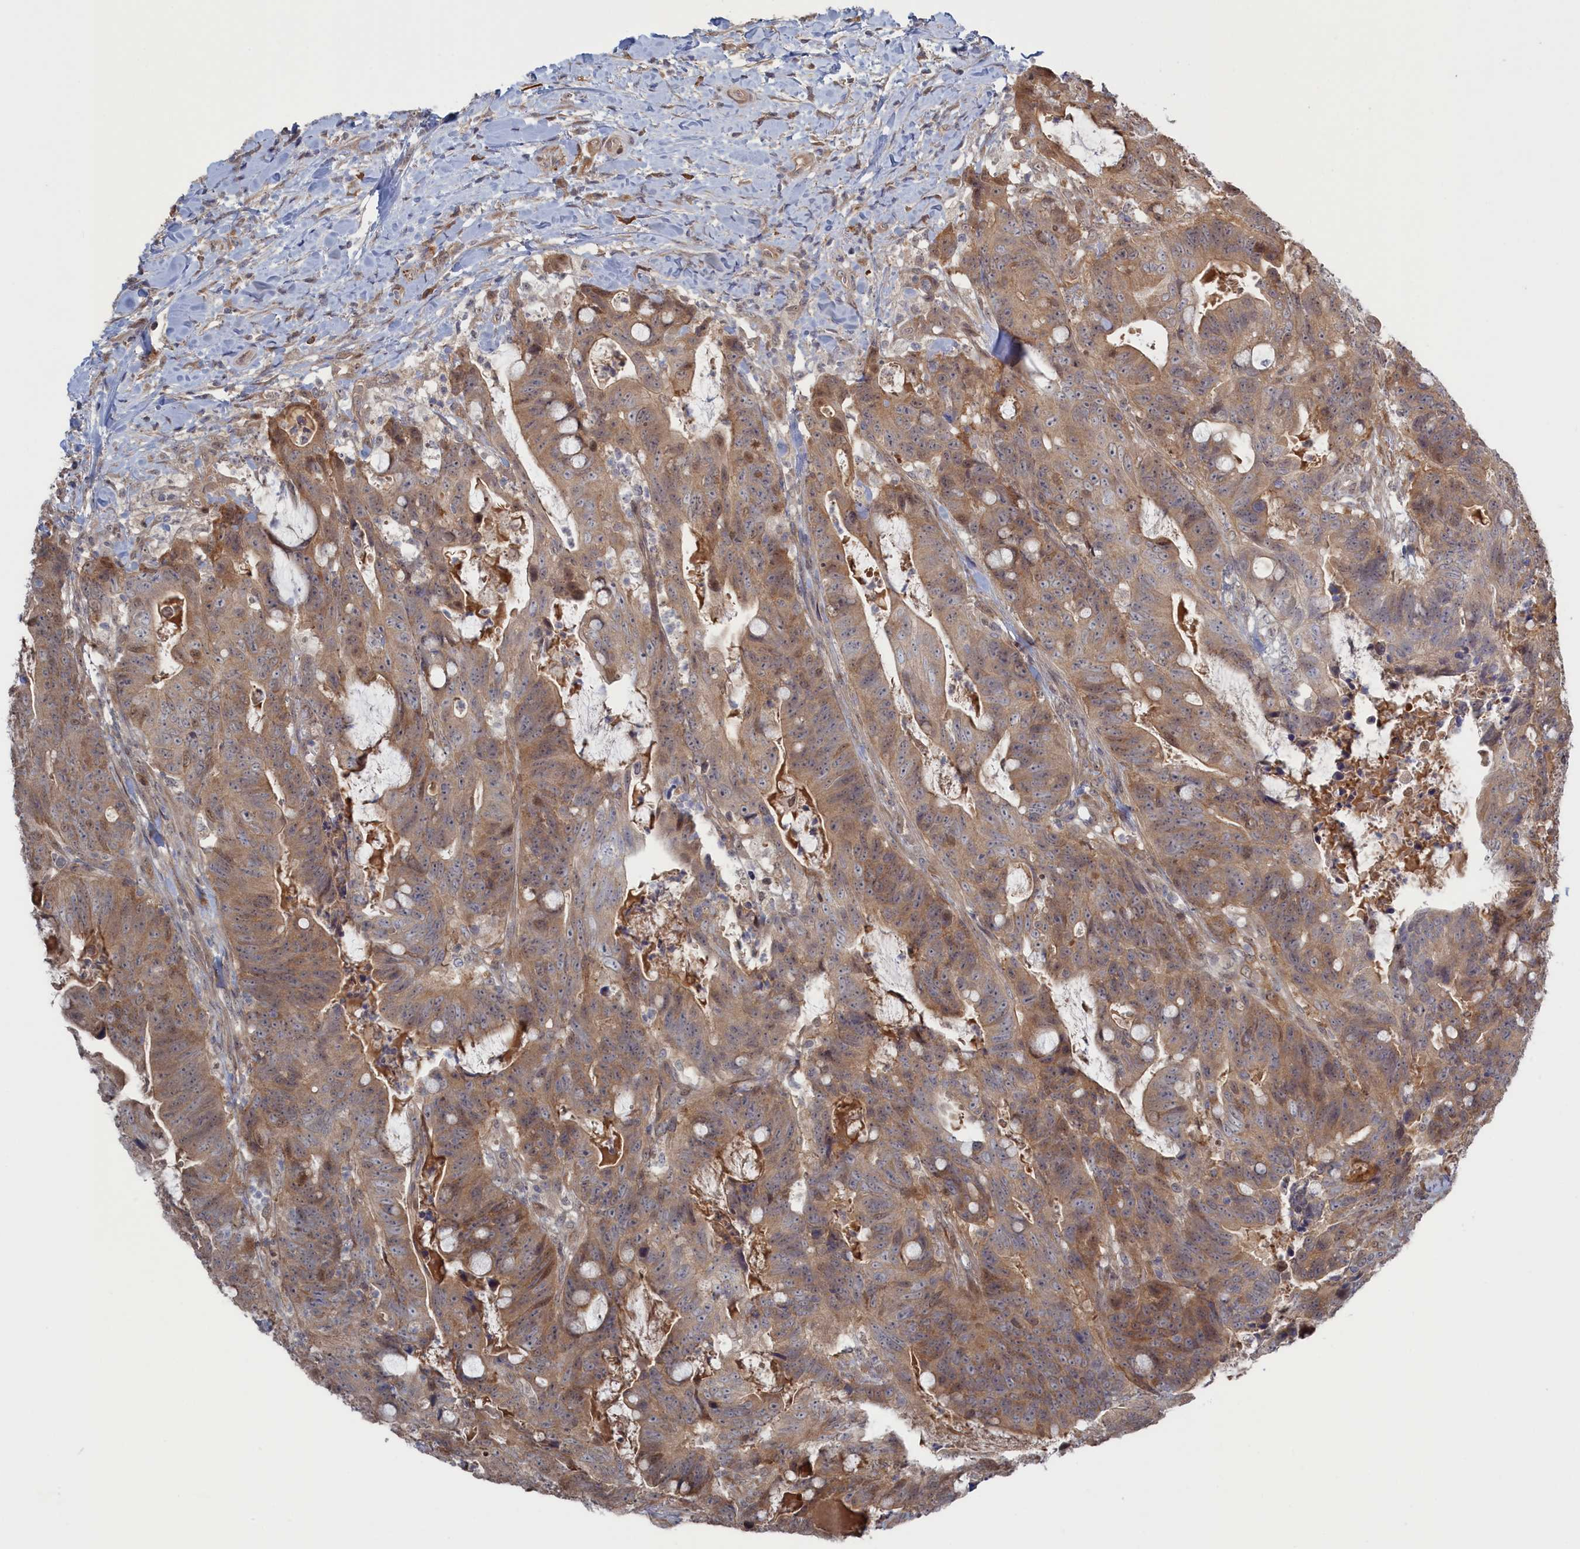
{"staining": {"intensity": "moderate", "quantity": ">75%", "location": "cytoplasmic/membranous"}, "tissue": "colorectal cancer", "cell_type": "Tumor cells", "image_type": "cancer", "snomed": [{"axis": "morphology", "description": "Adenocarcinoma, NOS"}, {"axis": "topography", "description": "Colon"}], "caption": "Brown immunohistochemical staining in human colorectal cancer (adenocarcinoma) reveals moderate cytoplasmic/membranous staining in approximately >75% of tumor cells.", "gene": "IRGQ", "patient": {"sex": "female", "age": 82}}